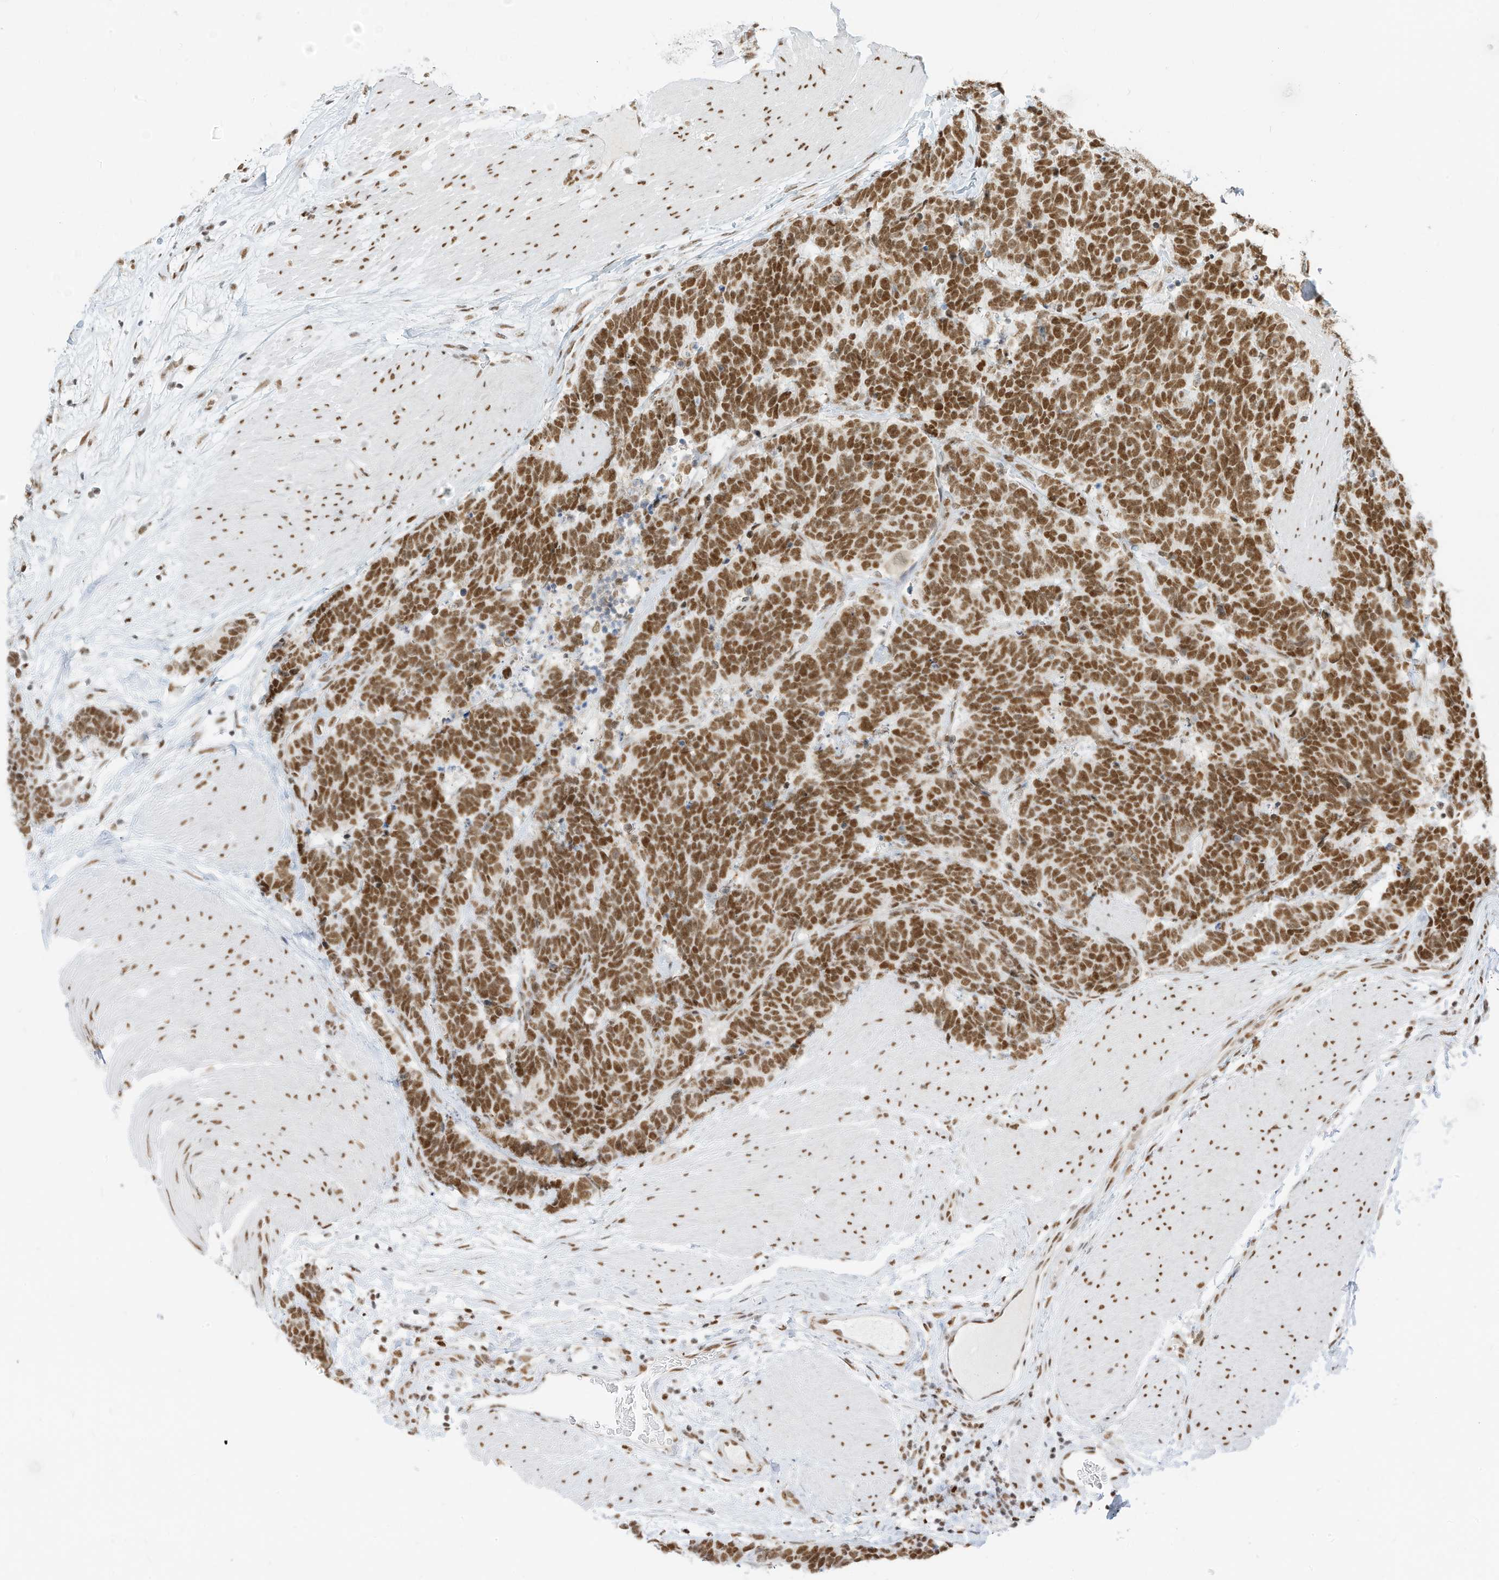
{"staining": {"intensity": "moderate", "quantity": ">75%", "location": "nuclear"}, "tissue": "carcinoid", "cell_type": "Tumor cells", "image_type": "cancer", "snomed": [{"axis": "morphology", "description": "Carcinoma, NOS"}, {"axis": "morphology", "description": "Carcinoid, malignant, NOS"}, {"axis": "topography", "description": "Urinary bladder"}], "caption": "Human carcinoid stained with a protein marker displays moderate staining in tumor cells.", "gene": "SMARCA2", "patient": {"sex": "male", "age": 57}}